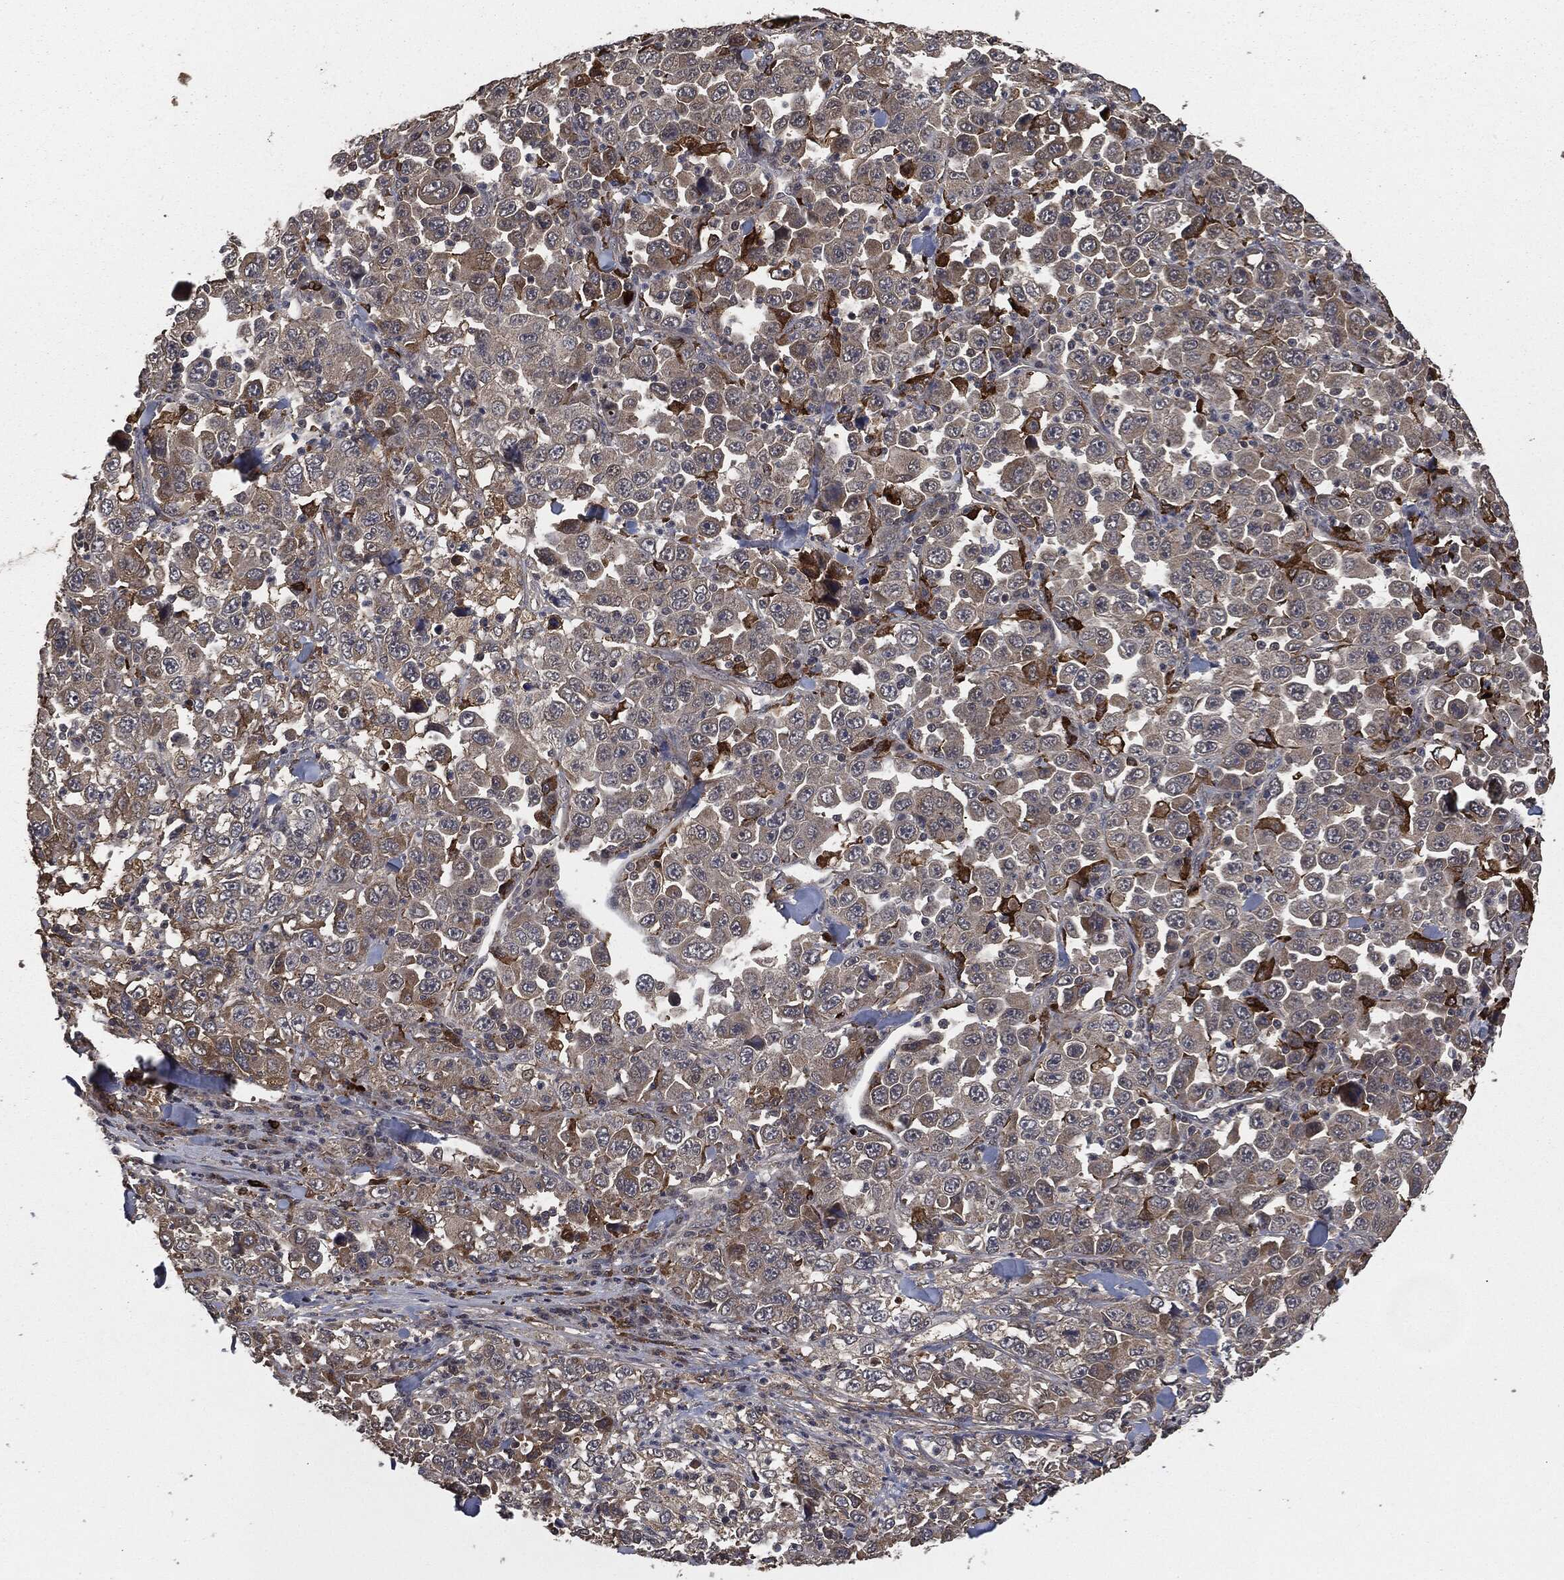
{"staining": {"intensity": "weak", "quantity": "<25%", "location": "cytoplasmic/membranous"}, "tissue": "stomach cancer", "cell_type": "Tumor cells", "image_type": "cancer", "snomed": [{"axis": "morphology", "description": "Normal tissue, NOS"}, {"axis": "morphology", "description": "Adenocarcinoma, NOS"}, {"axis": "topography", "description": "Stomach, upper"}, {"axis": "topography", "description": "Stomach"}], "caption": "This is a image of immunohistochemistry staining of stomach cancer (adenocarcinoma), which shows no staining in tumor cells.", "gene": "CRABP2", "patient": {"sex": "male", "age": 59}}